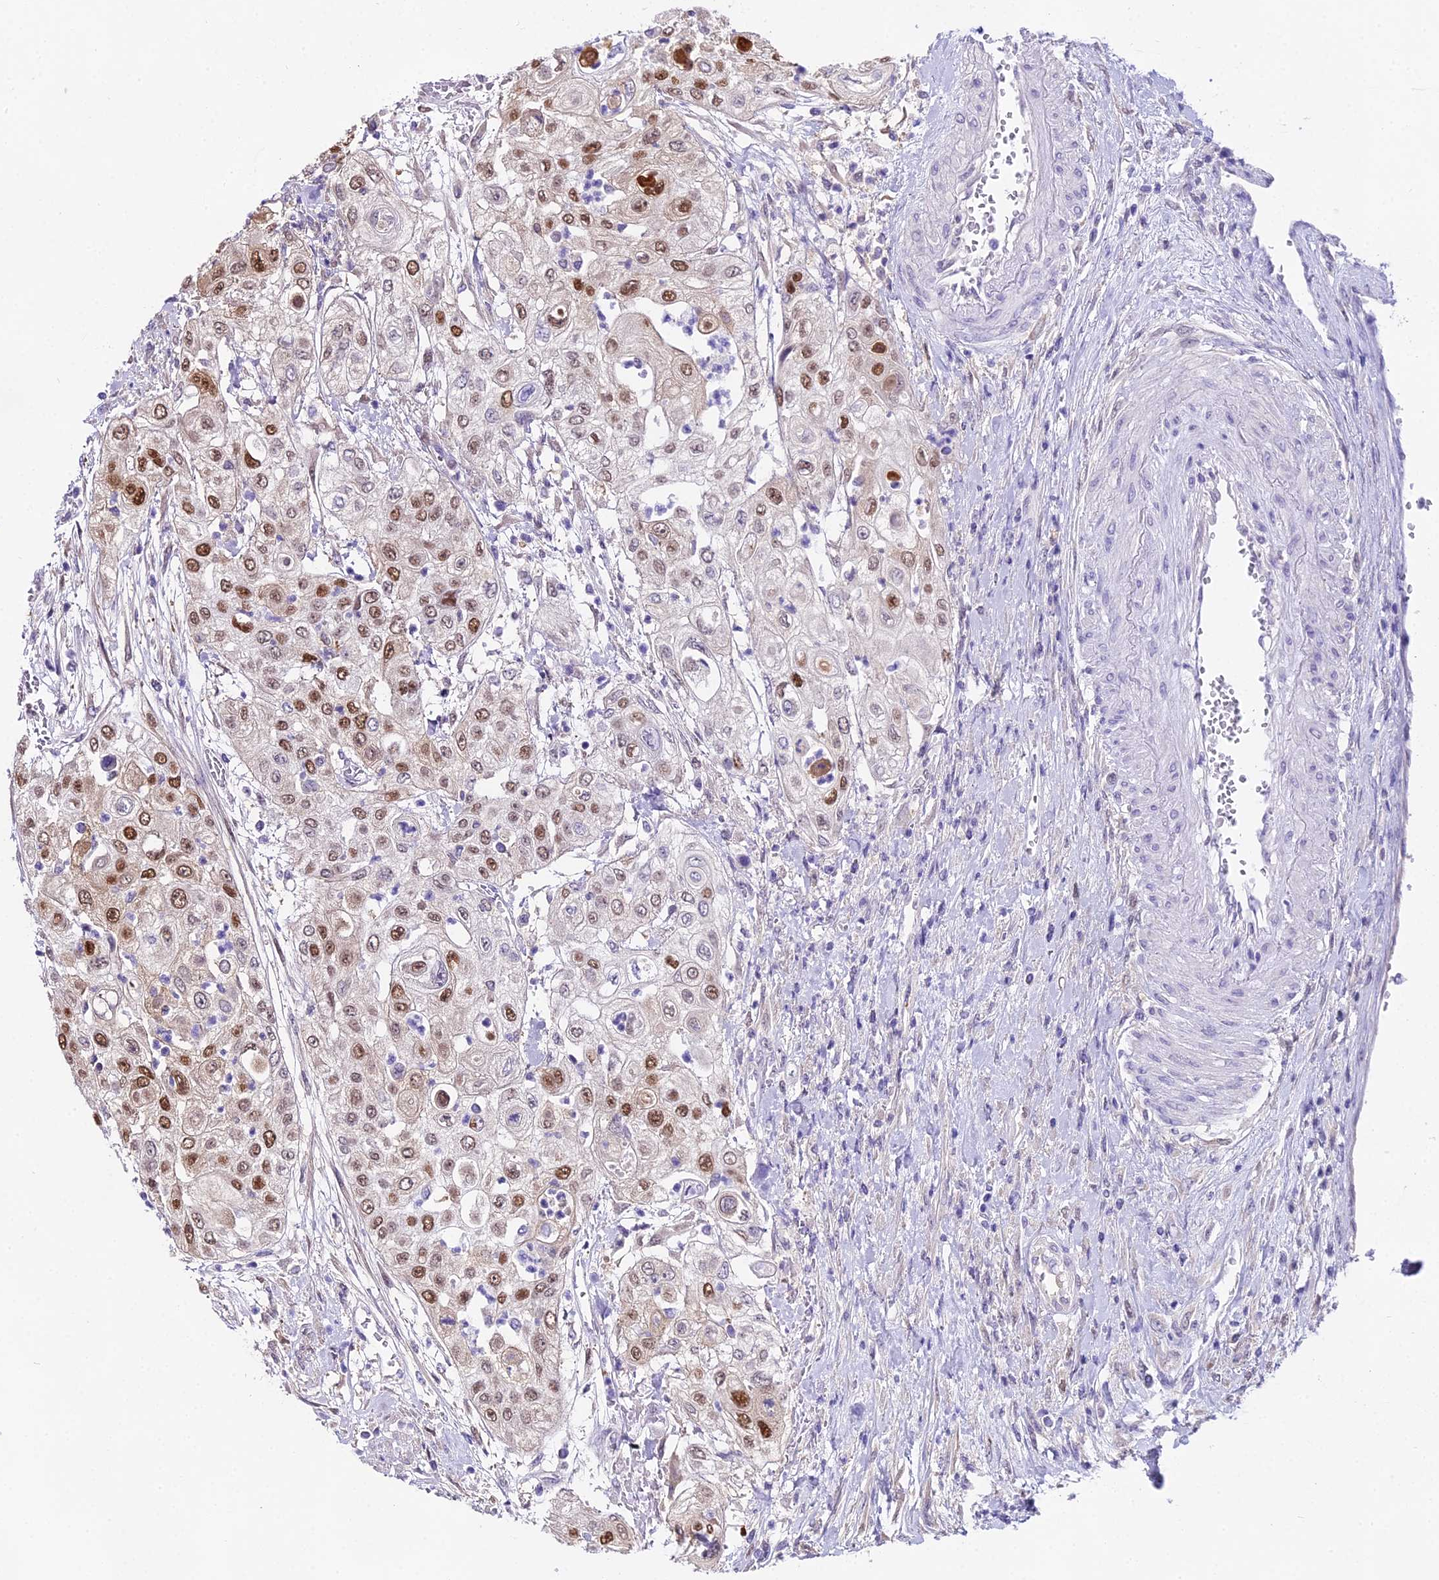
{"staining": {"intensity": "moderate", "quantity": "25%-75%", "location": "nuclear"}, "tissue": "urothelial cancer", "cell_type": "Tumor cells", "image_type": "cancer", "snomed": [{"axis": "morphology", "description": "Urothelial carcinoma, High grade"}, {"axis": "topography", "description": "Urinary bladder"}], "caption": "Urothelial carcinoma (high-grade) stained with a brown dye exhibits moderate nuclear positive positivity in approximately 25%-75% of tumor cells.", "gene": "MAT2A", "patient": {"sex": "female", "age": 79}}